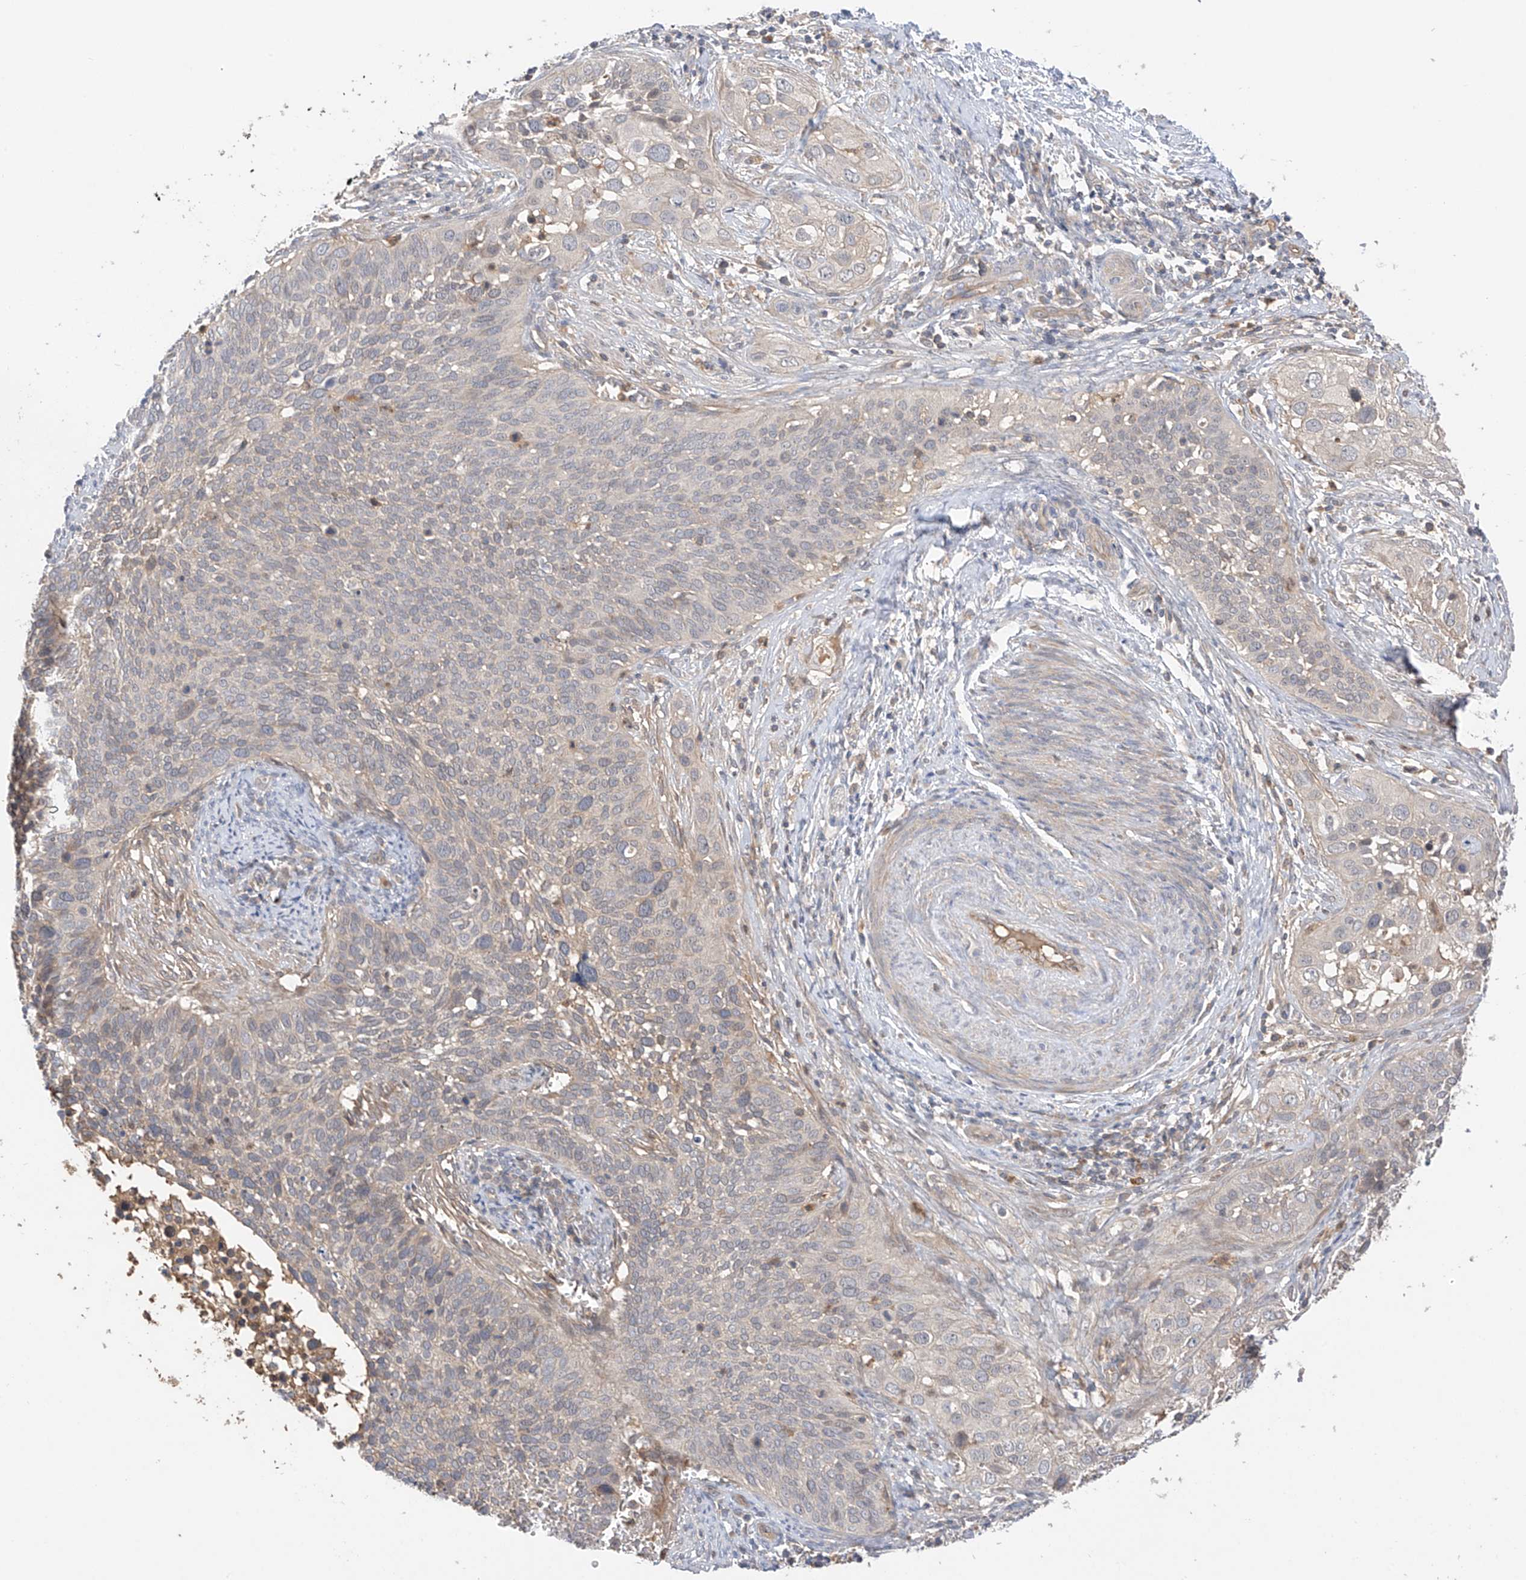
{"staining": {"intensity": "weak", "quantity": "<25%", "location": "cytoplasmic/membranous"}, "tissue": "cervical cancer", "cell_type": "Tumor cells", "image_type": "cancer", "snomed": [{"axis": "morphology", "description": "Squamous cell carcinoma, NOS"}, {"axis": "topography", "description": "Cervix"}], "caption": "IHC photomicrograph of squamous cell carcinoma (cervical) stained for a protein (brown), which shows no staining in tumor cells.", "gene": "CACNA2D4", "patient": {"sex": "female", "age": 34}}